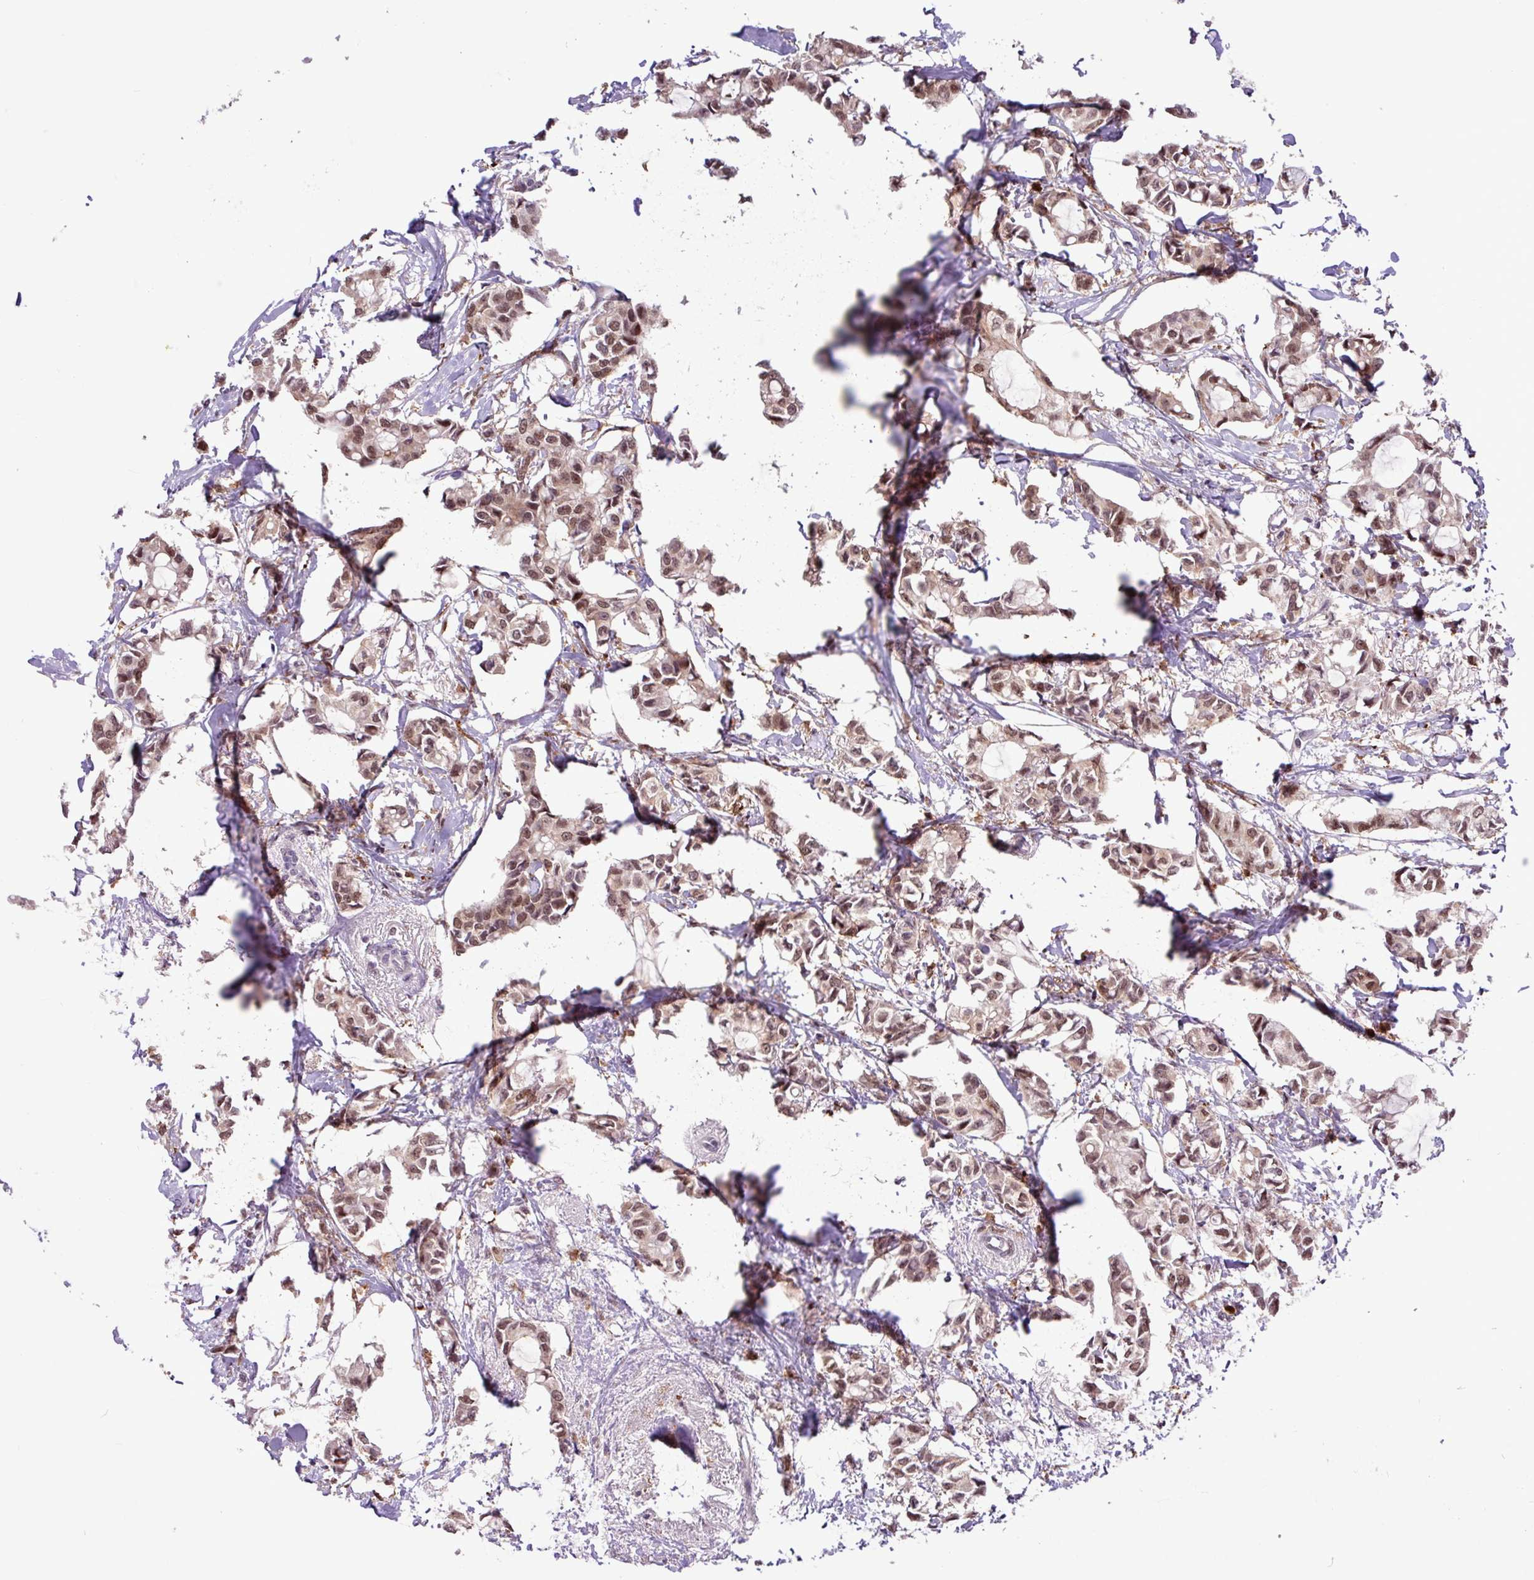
{"staining": {"intensity": "moderate", "quantity": ">75%", "location": "nuclear"}, "tissue": "breast cancer", "cell_type": "Tumor cells", "image_type": "cancer", "snomed": [{"axis": "morphology", "description": "Duct carcinoma"}, {"axis": "topography", "description": "Breast"}], "caption": "Protein expression analysis of human breast cancer reveals moderate nuclear expression in approximately >75% of tumor cells.", "gene": "BRD3", "patient": {"sex": "female", "age": 73}}